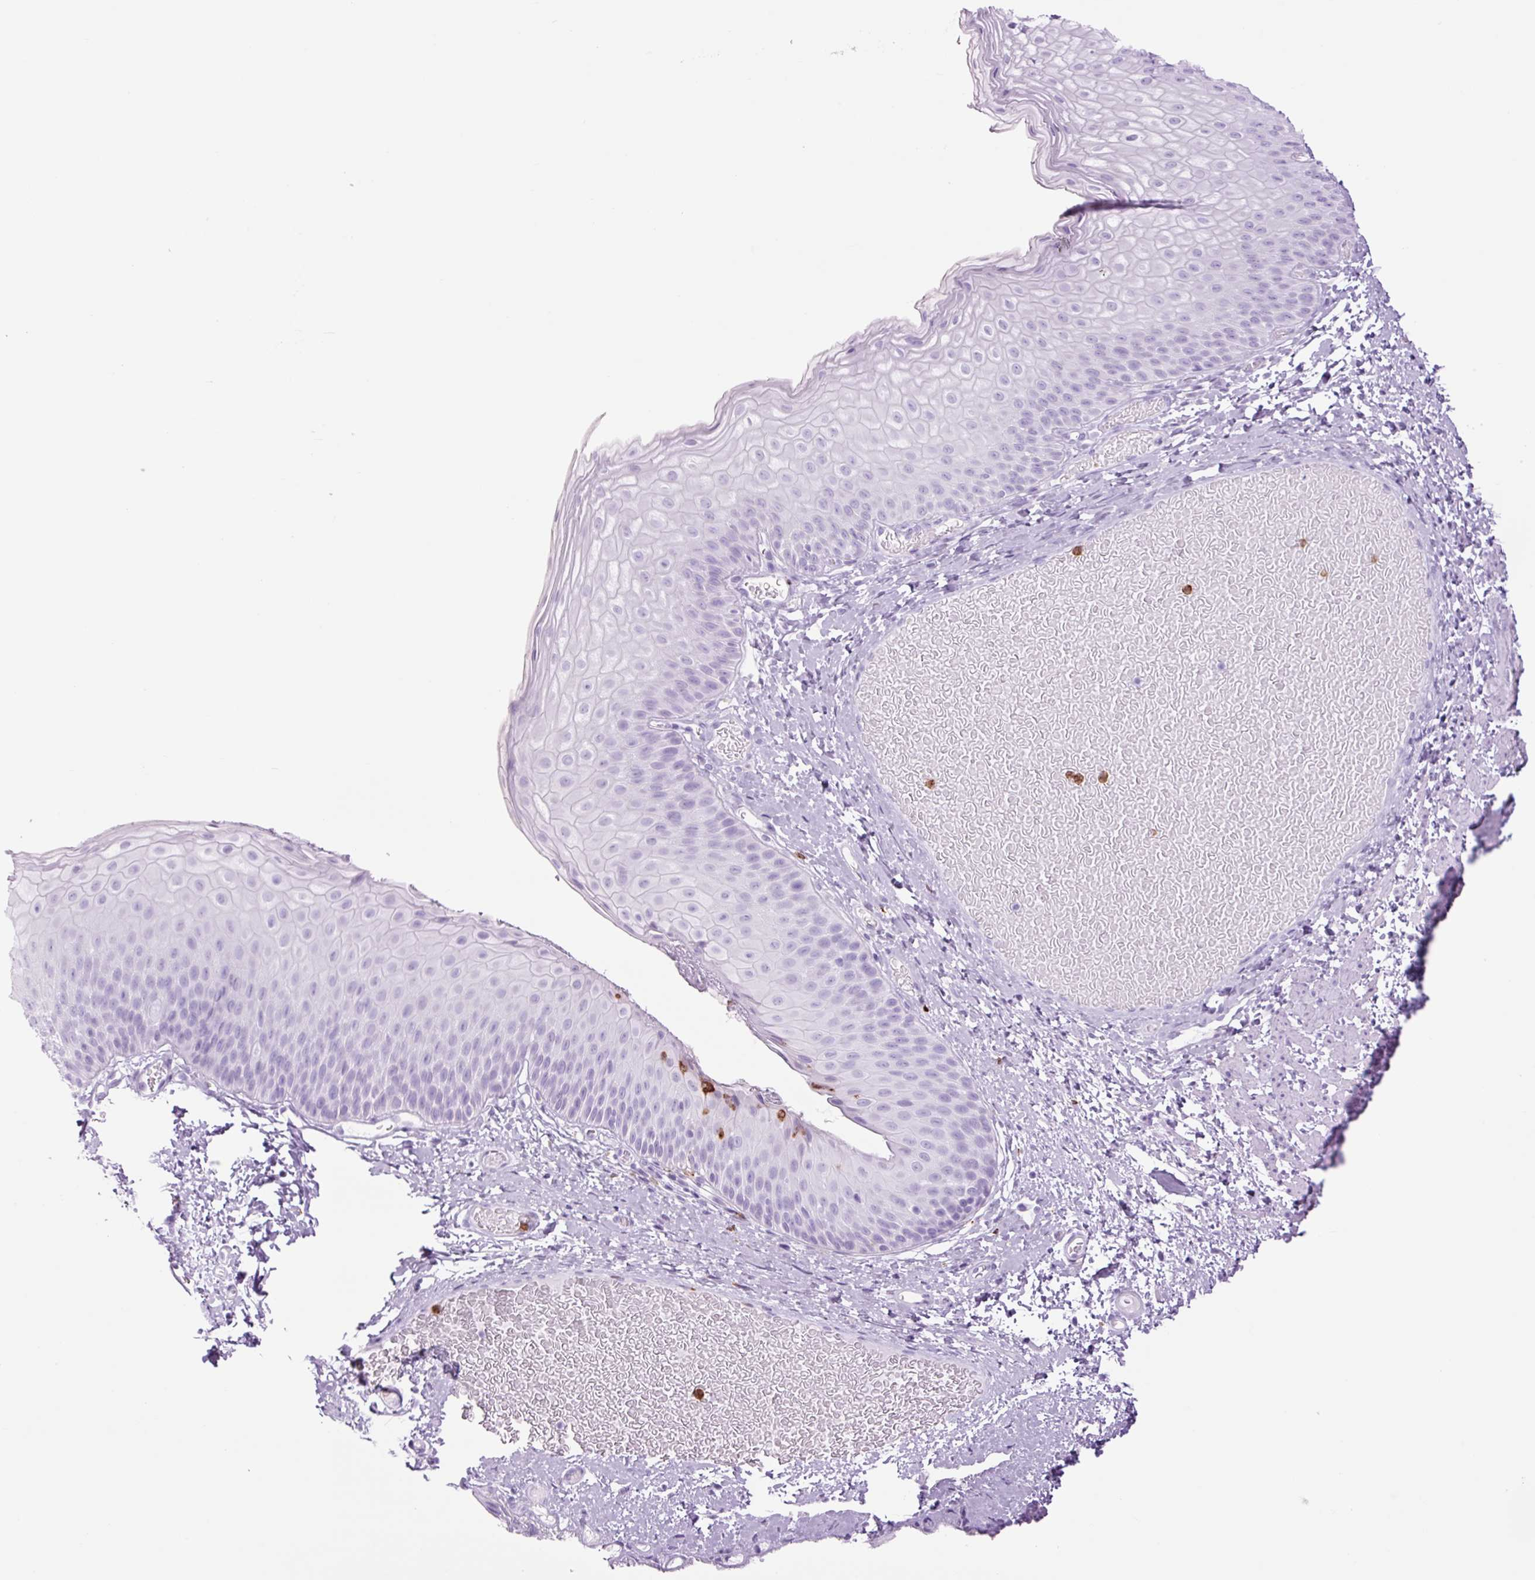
{"staining": {"intensity": "negative", "quantity": "none", "location": "none"}, "tissue": "skin", "cell_type": "Epidermal cells", "image_type": "normal", "snomed": [{"axis": "morphology", "description": "Normal tissue, NOS"}, {"axis": "topography", "description": "Anal"}], "caption": "This micrograph is of unremarkable skin stained with IHC to label a protein in brown with the nuclei are counter-stained blue. There is no positivity in epidermal cells.", "gene": "LYZ", "patient": {"sex": "female", "age": 40}}